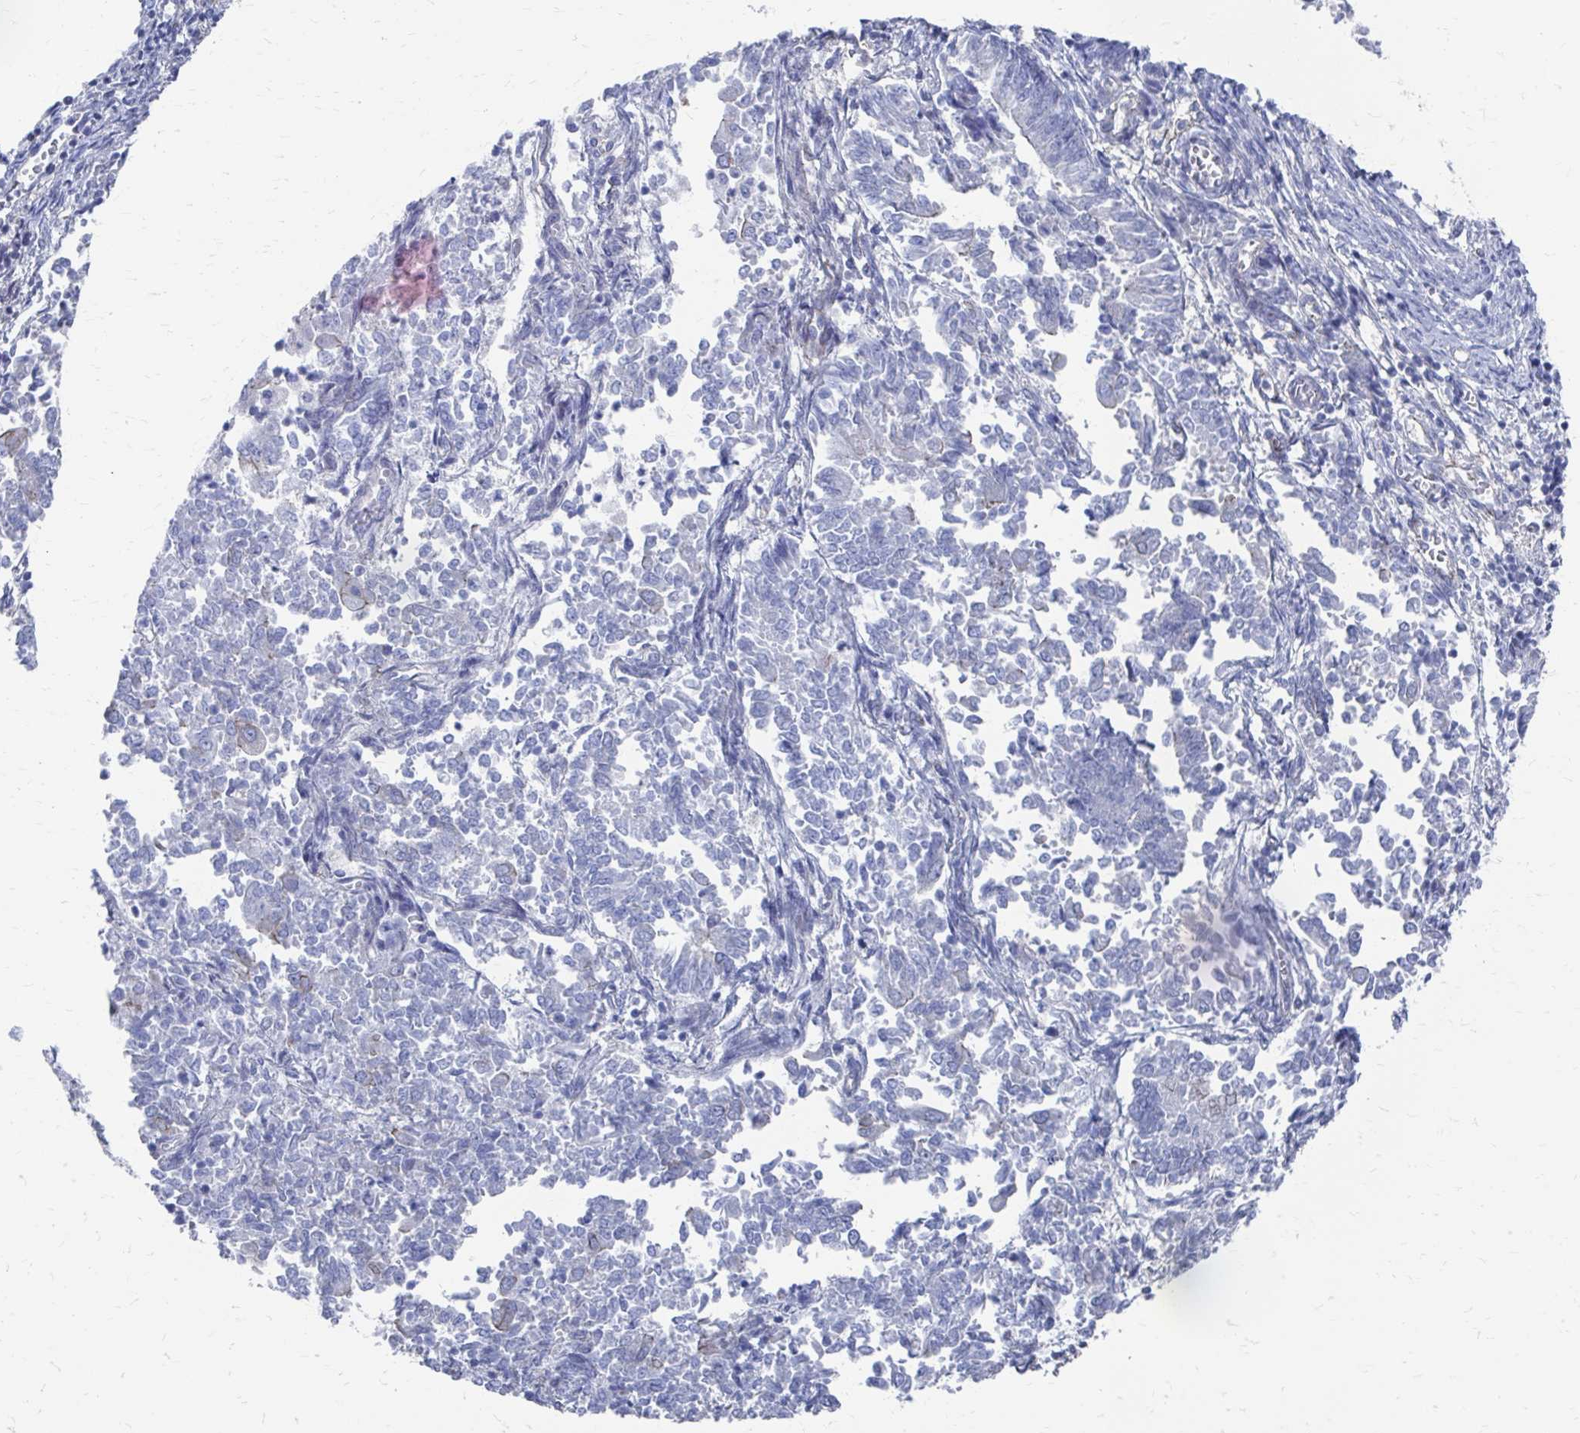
{"staining": {"intensity": "negative", "quantity": "none", "location": "none"}, "tissue": "endometrial cancer", "cell_type": "Tumor cells", "image_type": "cancer", "snomed": [{"axis": "morphology", "description": "Adenocarcinoma, NOS"}, {"axis": "topography", "description": "Endometrium"}], "caption": "An image of endometrial cancer (adenocarcinoma) stained for a protein exhibits no brown staining in tumor cells.", "gene": "PLEKHG7", "patient": {"sex": "female", "age": 65}}